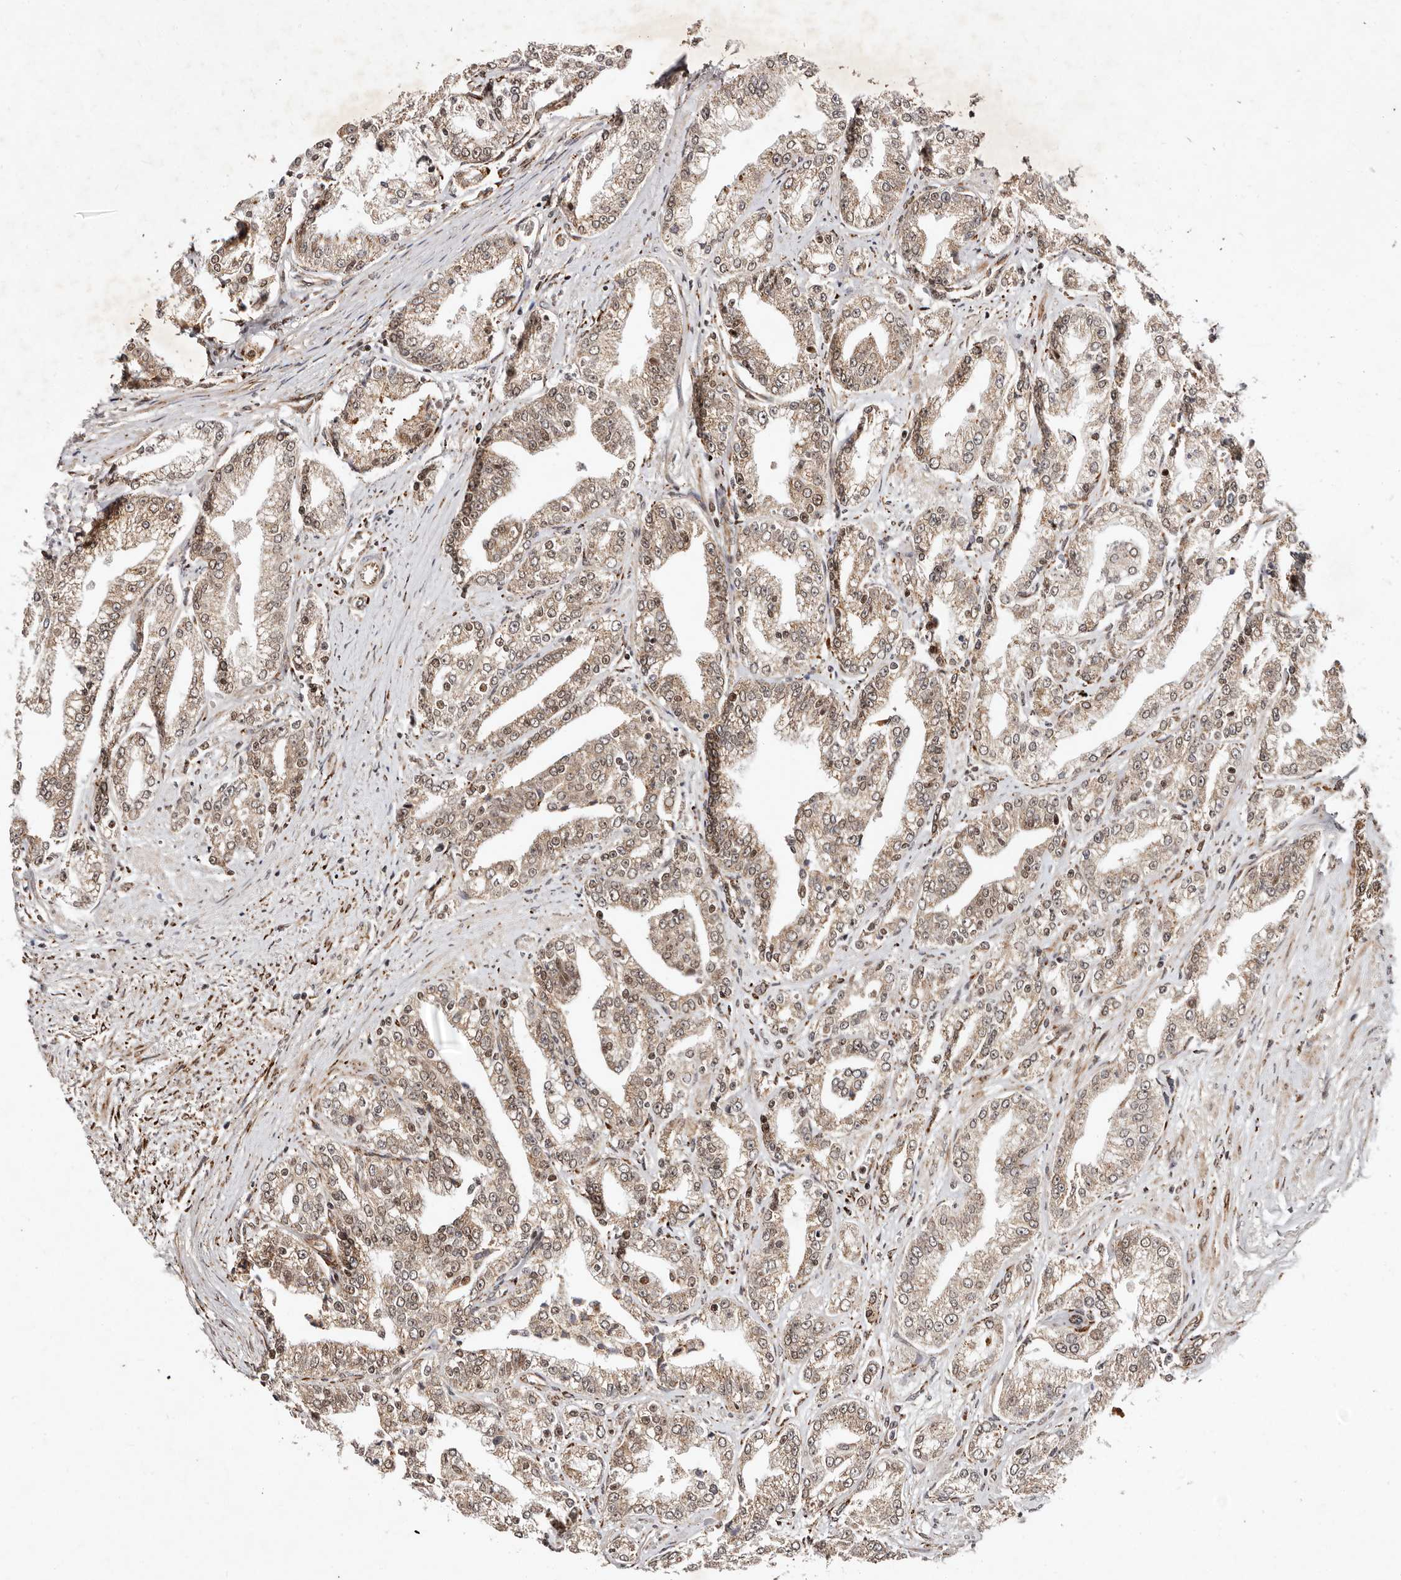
{"staining": {"intensity": "moderate", "quantity": ">75%", "location": "cytoplasmic/membranous,nuclear"}, "tissue": "prostate cancer", "cell_type": "Tumor cells", "image_type": "cancer", "snomed": [{"axis": "morphology", "description": "Adenocarcinoma, High grade"}, {"axis": "topography", "description": "Prostate"}], "caption": "Protein staining reveals moderate cytoplasmic/membranous and nuclear positivity in about >75% of tumor cells in prostate cancer (adenocarcinoma (high-grade)).", "gene": "BCL2L15", "patient": {"sex": "male", "age": 71}}